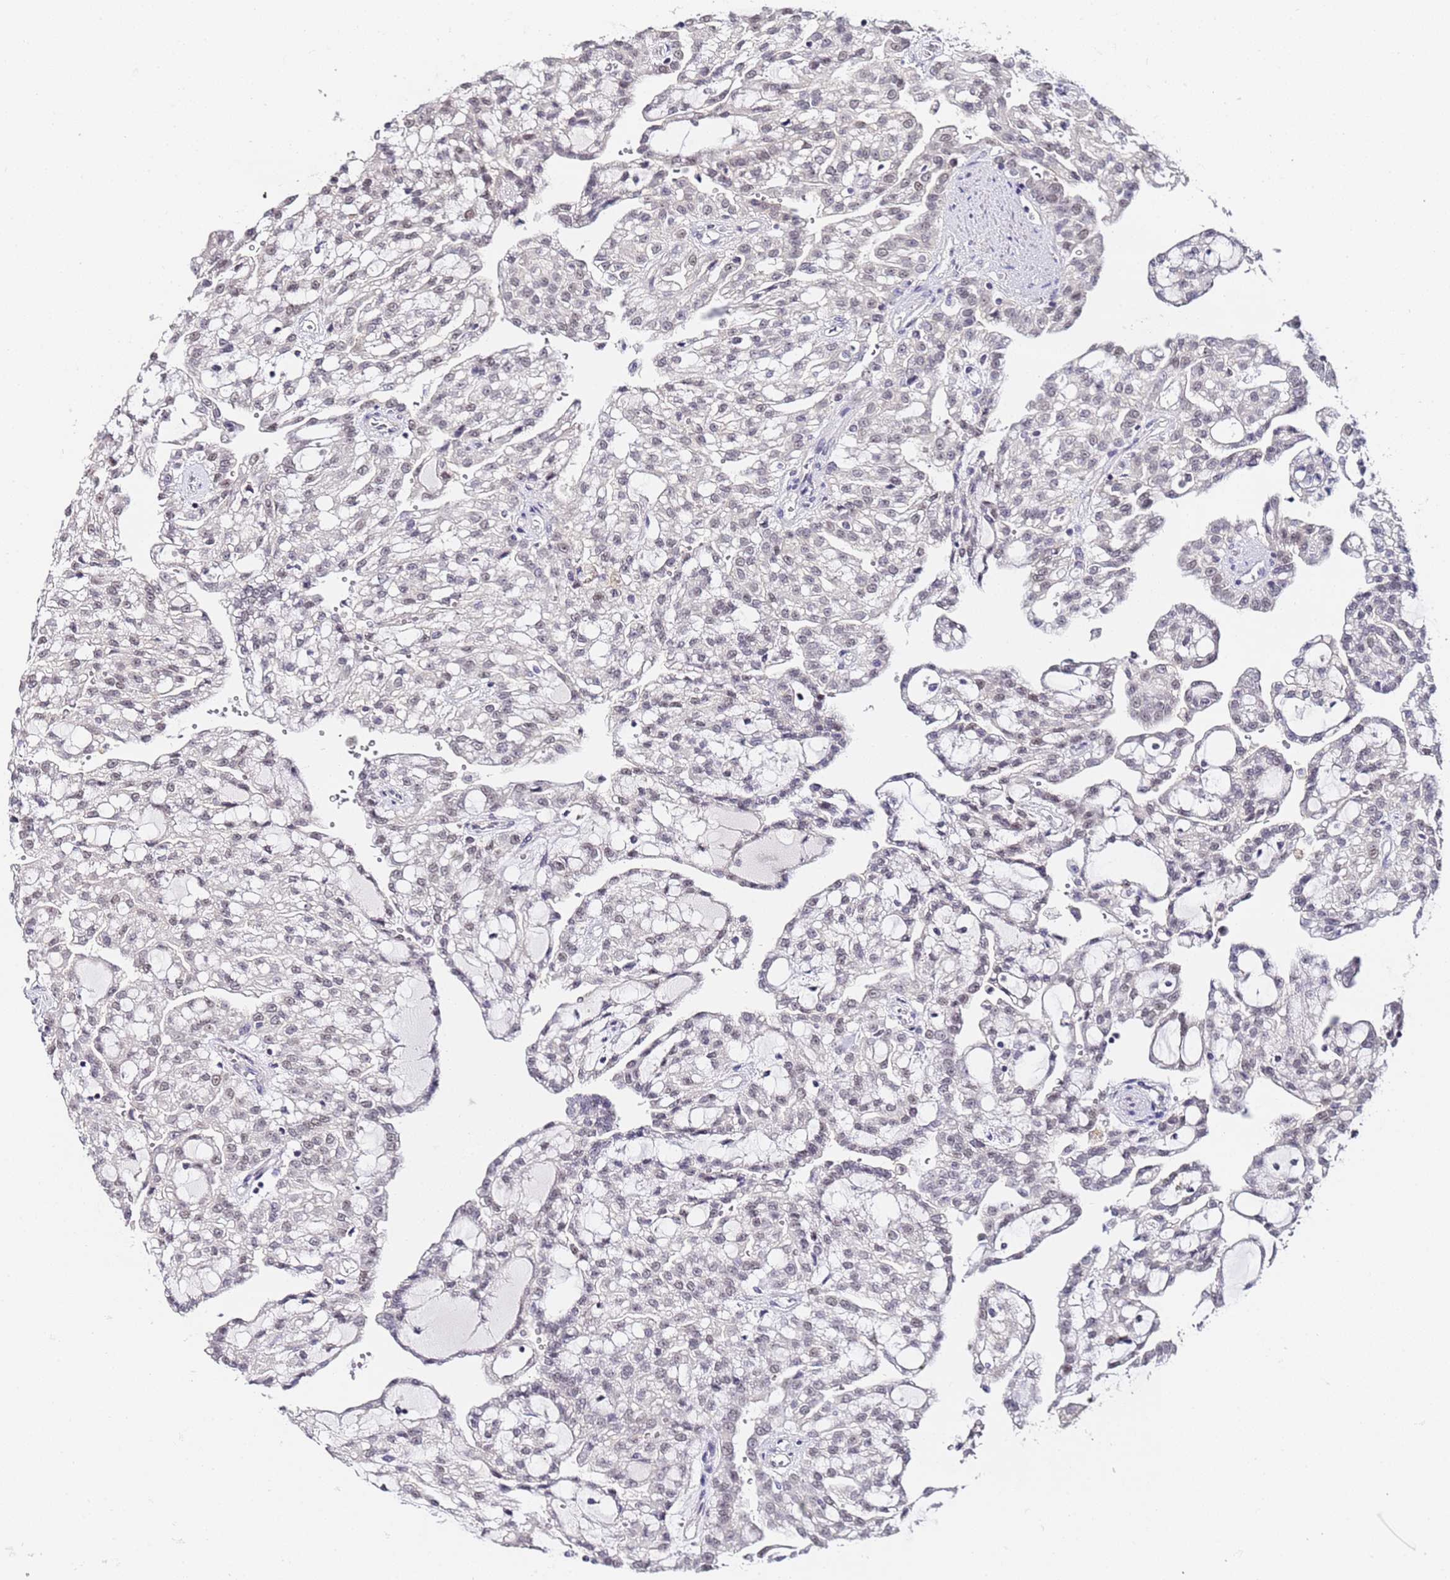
{"staining": {"intensity": "negative", "quantity": "none", "location": "none"}, "tissue": "renal cancer", "cell_type": "Tumor cells", "image_type": "cancer", "snomed": [{"axis": "morphology", "description": "Adenocarcinoma, NOS"}, {"axis": "topography", "description": "Kidney"}], "caption": "IHC of human renal adenocarcinoma reveals no positivity in tumor cells. (DAB IHC visualized using brightfield microscopy, high magnification).", "gene": "LSM3", "patient": {"sex": "male", "age": 63}}